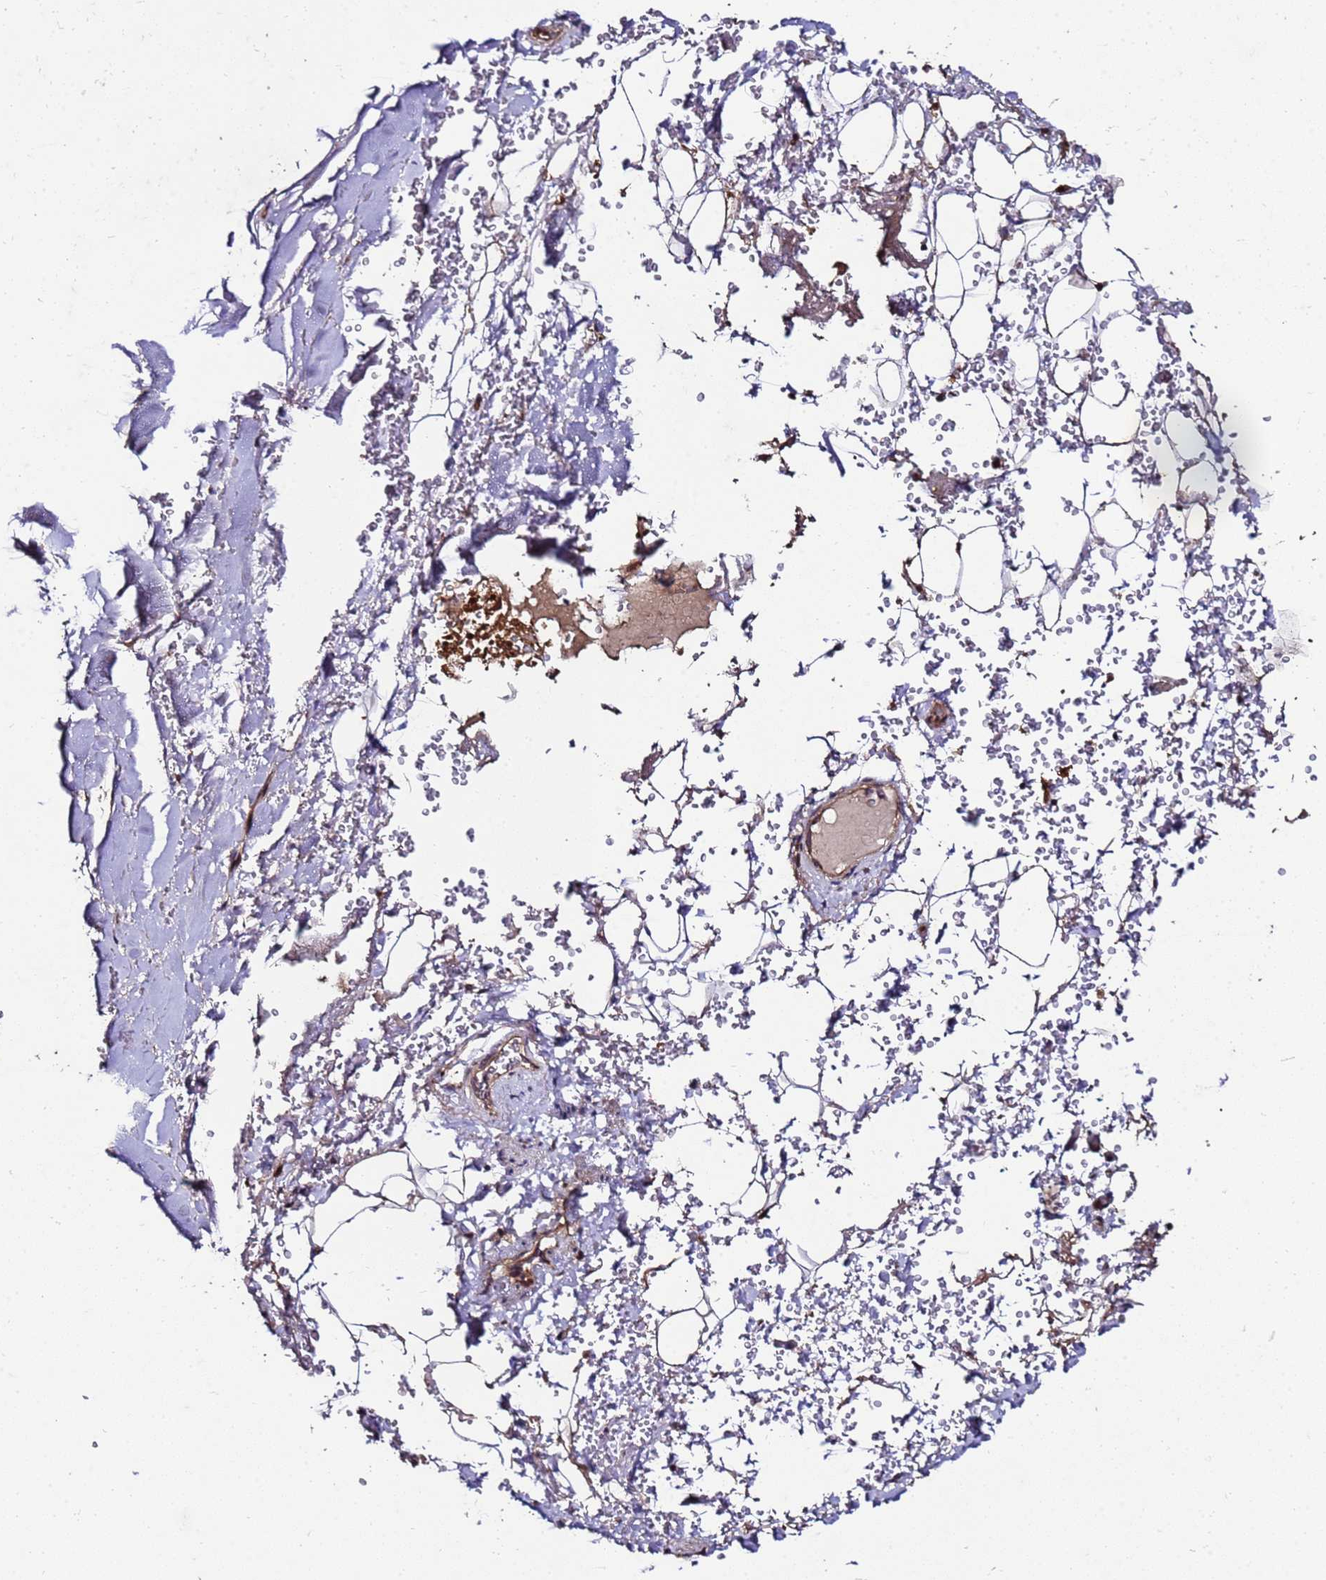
{"staining": {"intensity": "moderate", "quantity": ">75%", "location": "cytoplasmic/membranous"}, "tissue": "adipose tissue", "cell_type": "Adipocytes", "image_type": "normal", "snomed": [{"axis": "morphology", "description": "Normal tissue, NOS"}, {"axis": "topography", "description": "Cartilage tissue"}], "caption": "A brown stain shows moderate cytoplasmic/membranous expression of a protein in adipocytes of benign human adipose tissue.", "gene": "PRODH", "patient": {"sex": "female", "age": 63}}